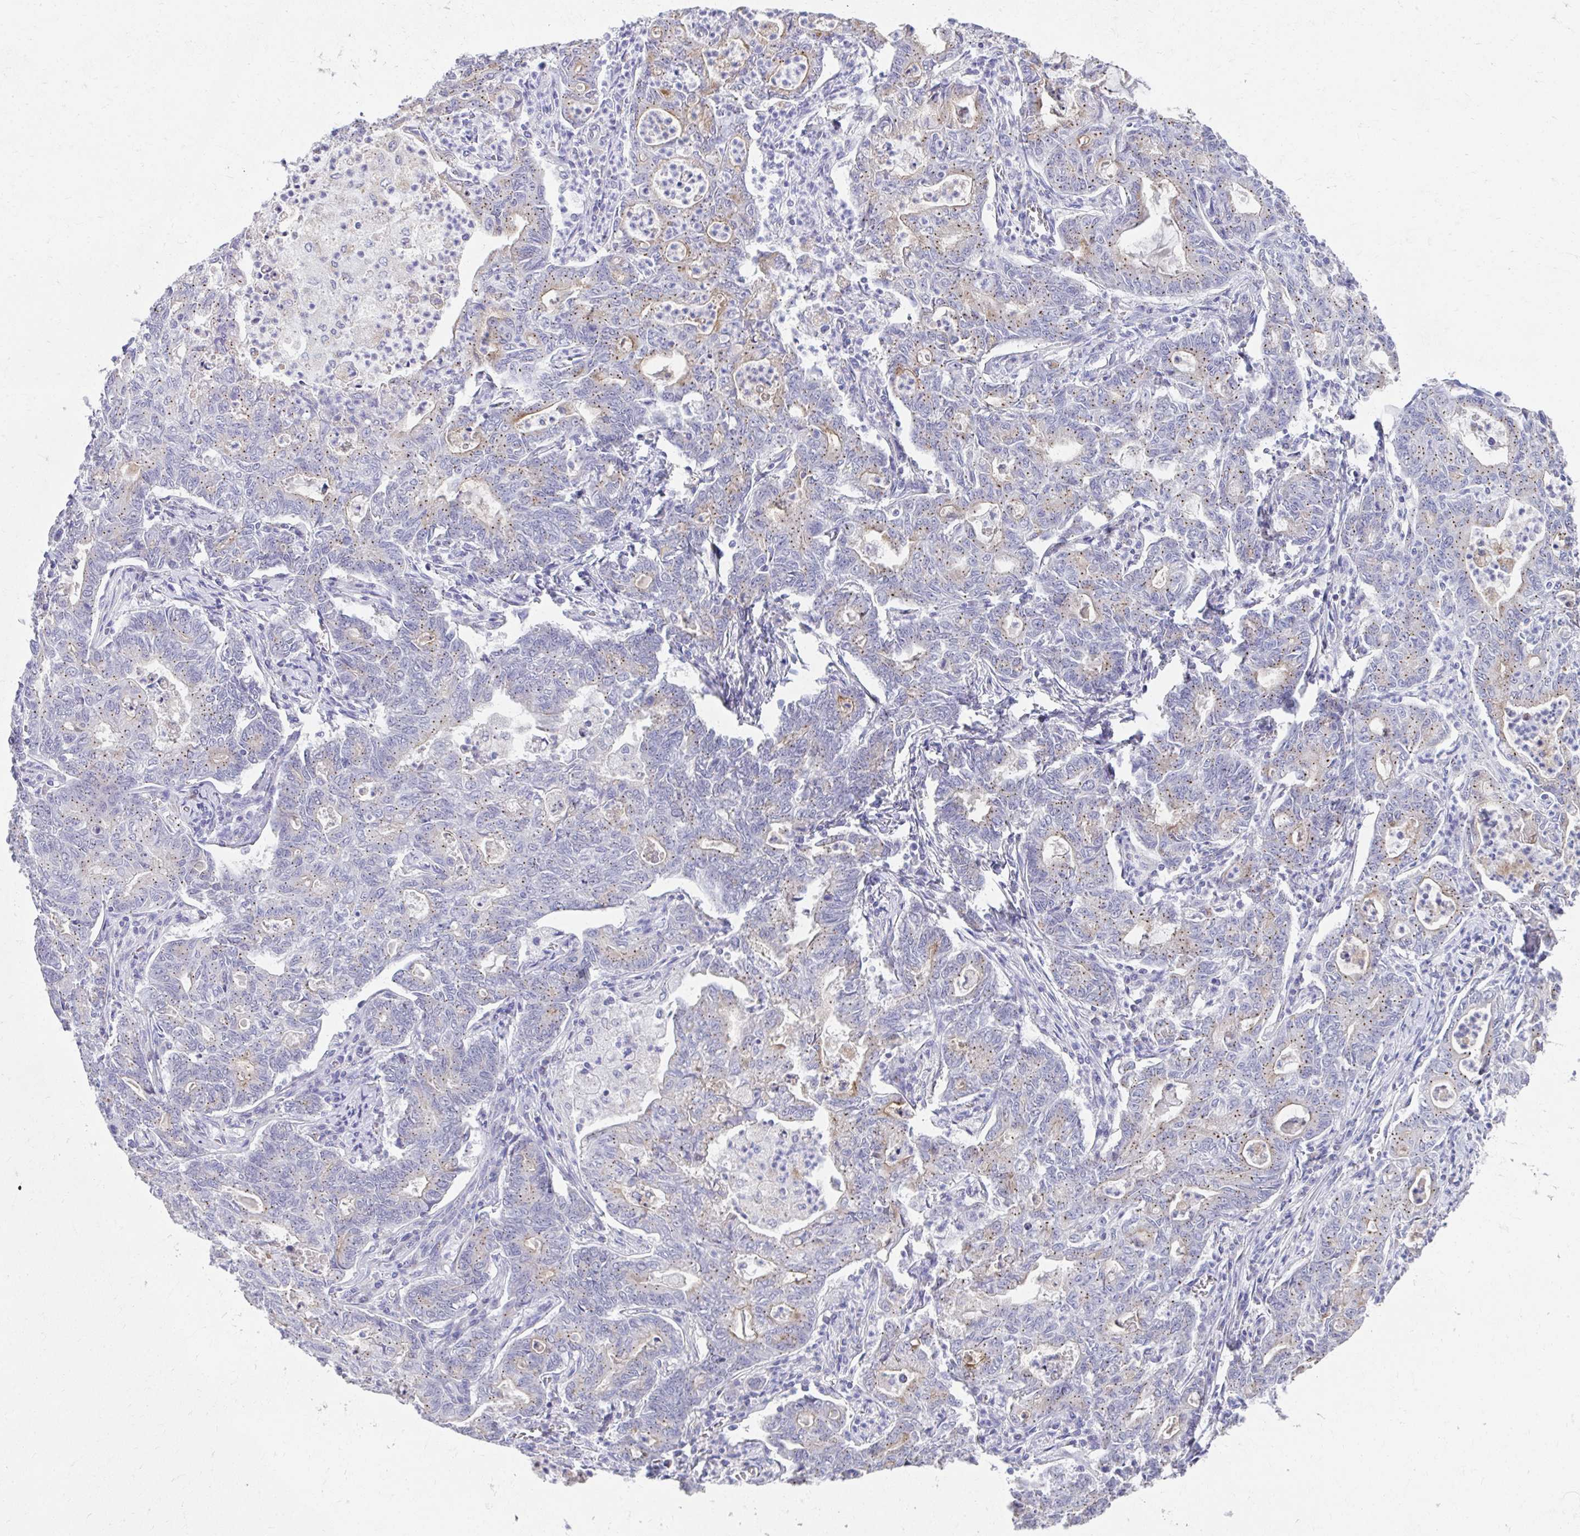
{"staining": {"intensity": "weak", "quantity": "25%-75%", "location": "cytoplasmic/membranous"}, "tissue": "stomach cancer", "cell_type": "Tumor cells", "image_type": "cancer", "snomed": [{"axis": "morphology", "description": "Adenocarcinoma, NOS"}, {"axis": "topography", "description": "Stomach, upper"}], "caption": "Approximately 25%-75% of tumor cells in human stomach cancer display weak cytoplasmic/membranous protein staining as visualized by brown immunohistochemical staining.", "gene": "TMPRSS2", "patient": {"sex": "female", "age": 79}}